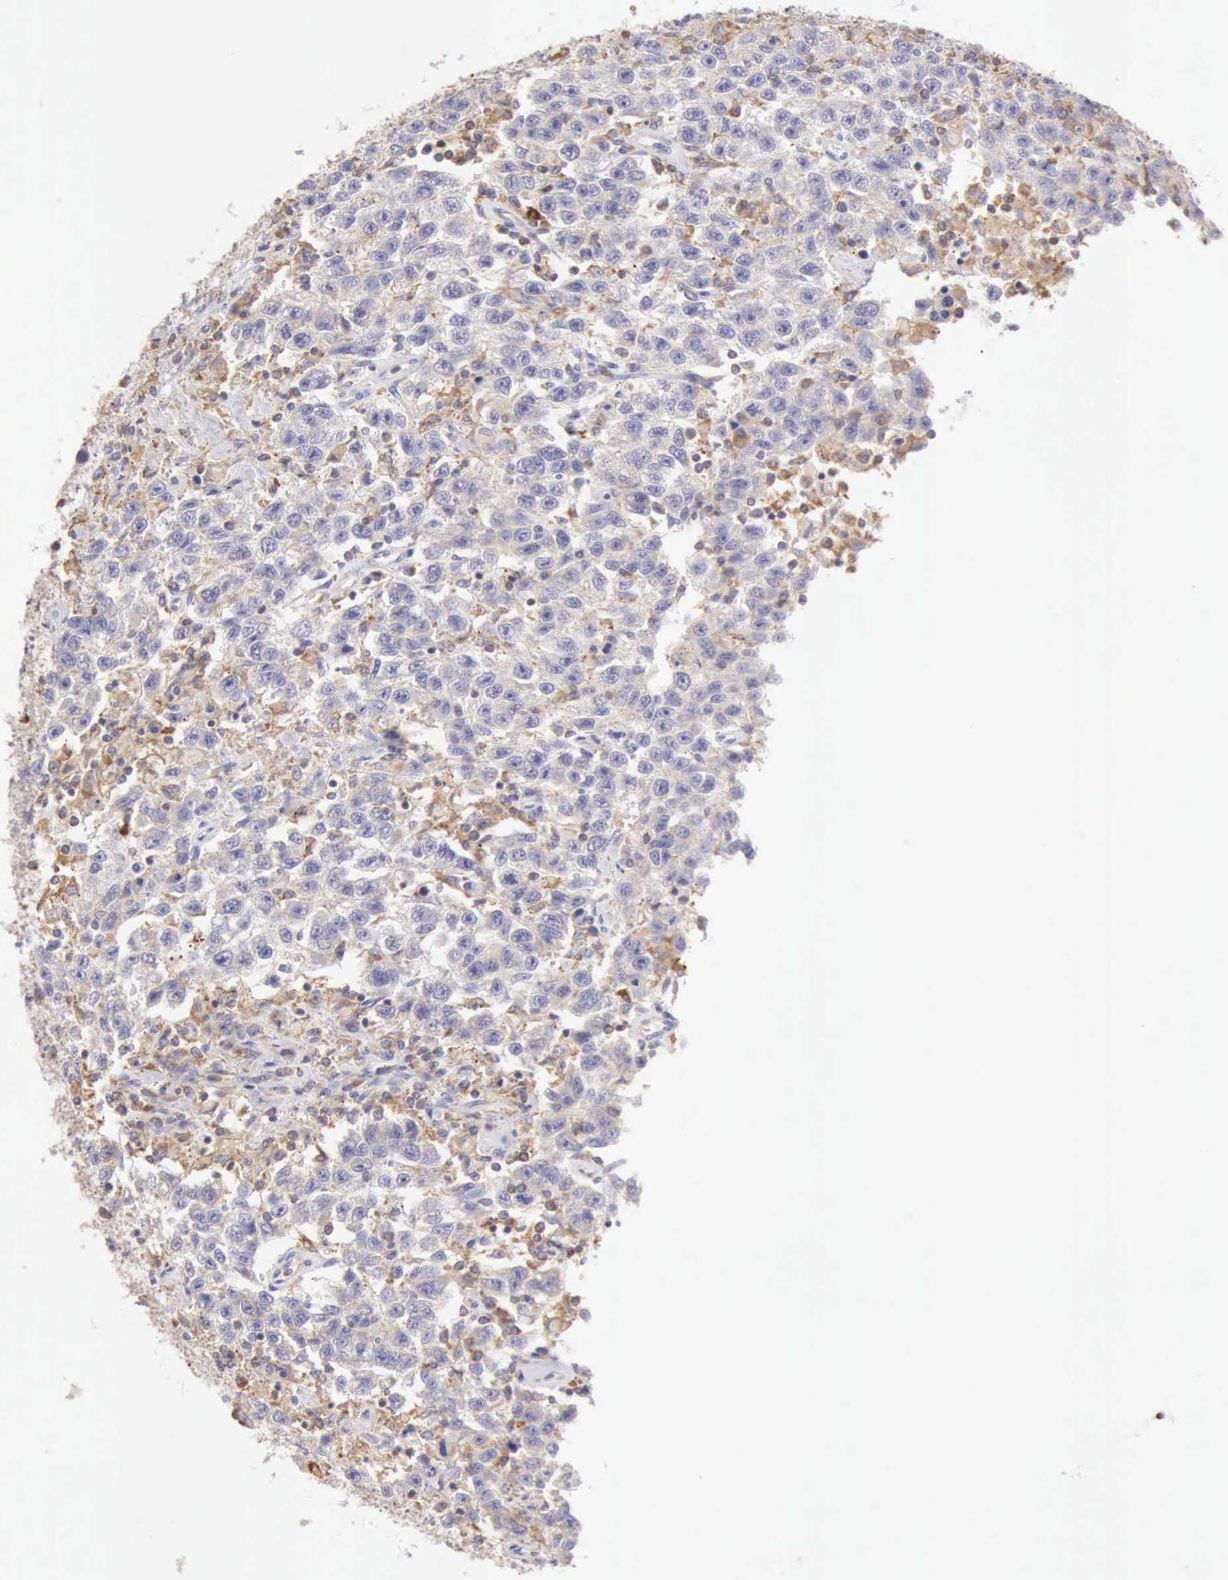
{"staining": {"intensity": "negative", "quantity": "none", "location": "none"}, "tissue": "testis cancer", "cell_type": "Tumor cells", "image_type": "cancer", "snomed": [{"axis": "morphology", "description": "Seminoma, NOS"}, {"axis": "topography", "description": "Testis"}], "caption": "DAB (3,3'-diaminobenzidine) immunohistochemical staining of testis seminoma reveals no significant expression in tumor cells. (Stains: DAB (3,3'-diaminobenzidine) immunohistochemistry with hematoxylin counter stain, Microscopy: brightfield microscopy at high magnification).", "gene": "ARHGAP4", "patient": {"sex": "male", "age": 41}}